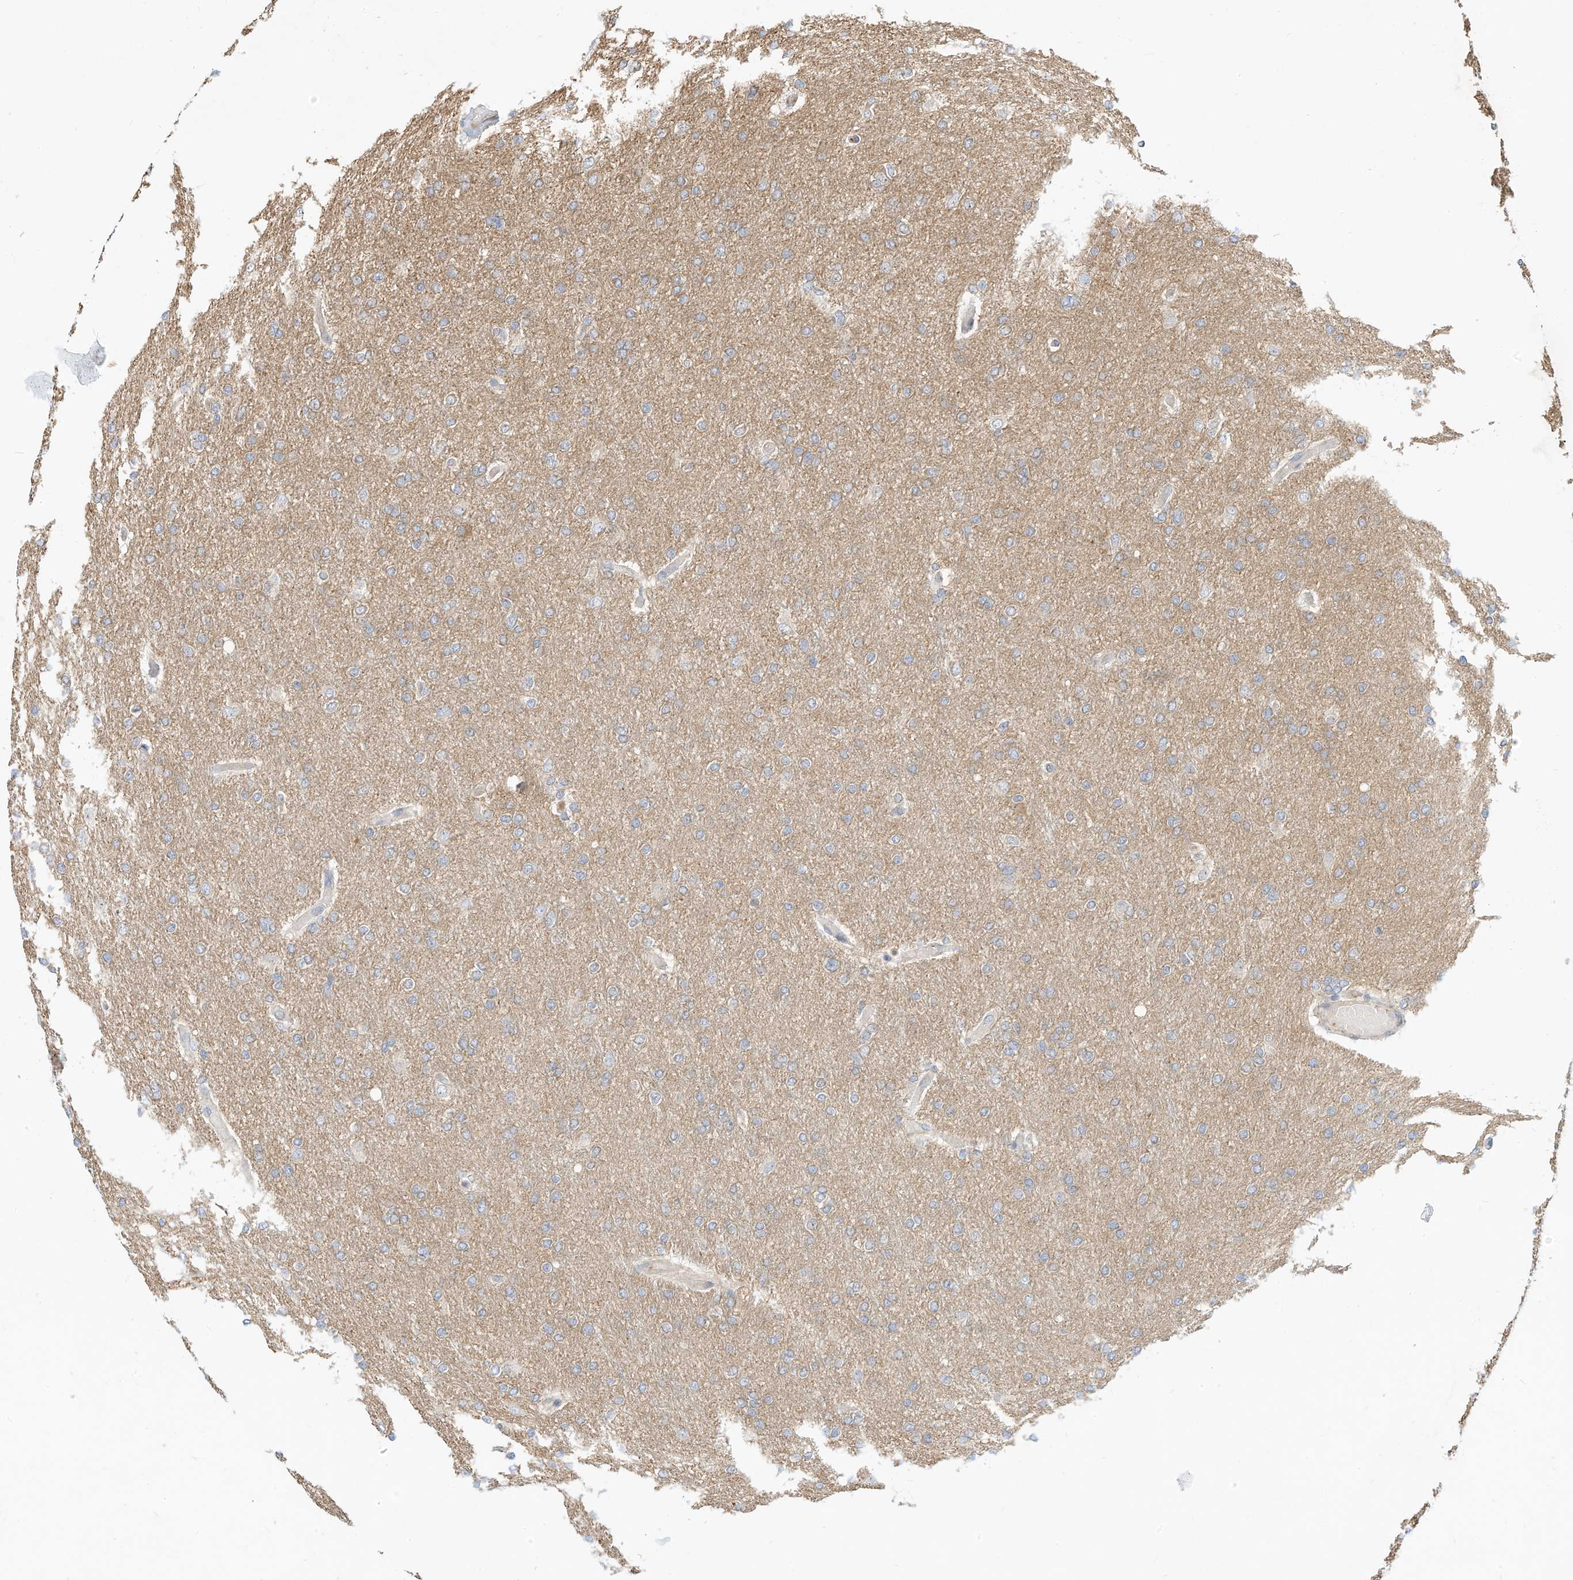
{"staining": {"intensity": "negative", "quantity": "none", "location": "none"}, "tissue": "glioma", "cell_type": "Tumor cells", "image_type": "cancer", "snomed": [{"axis": "morphology", "description": "Glioma, malignant, High grade"}, {"axis": "topography", "description": "Cerebral cortex"}], "caption": "Immunohistochemistry (IHC) micrograph of human malignant glioma (high-grade) stained for a protein (brown), which demonstrates no staining in tumor cells.", "gene": "OFD1", "patient": {"sex": "female", "age": 36}}